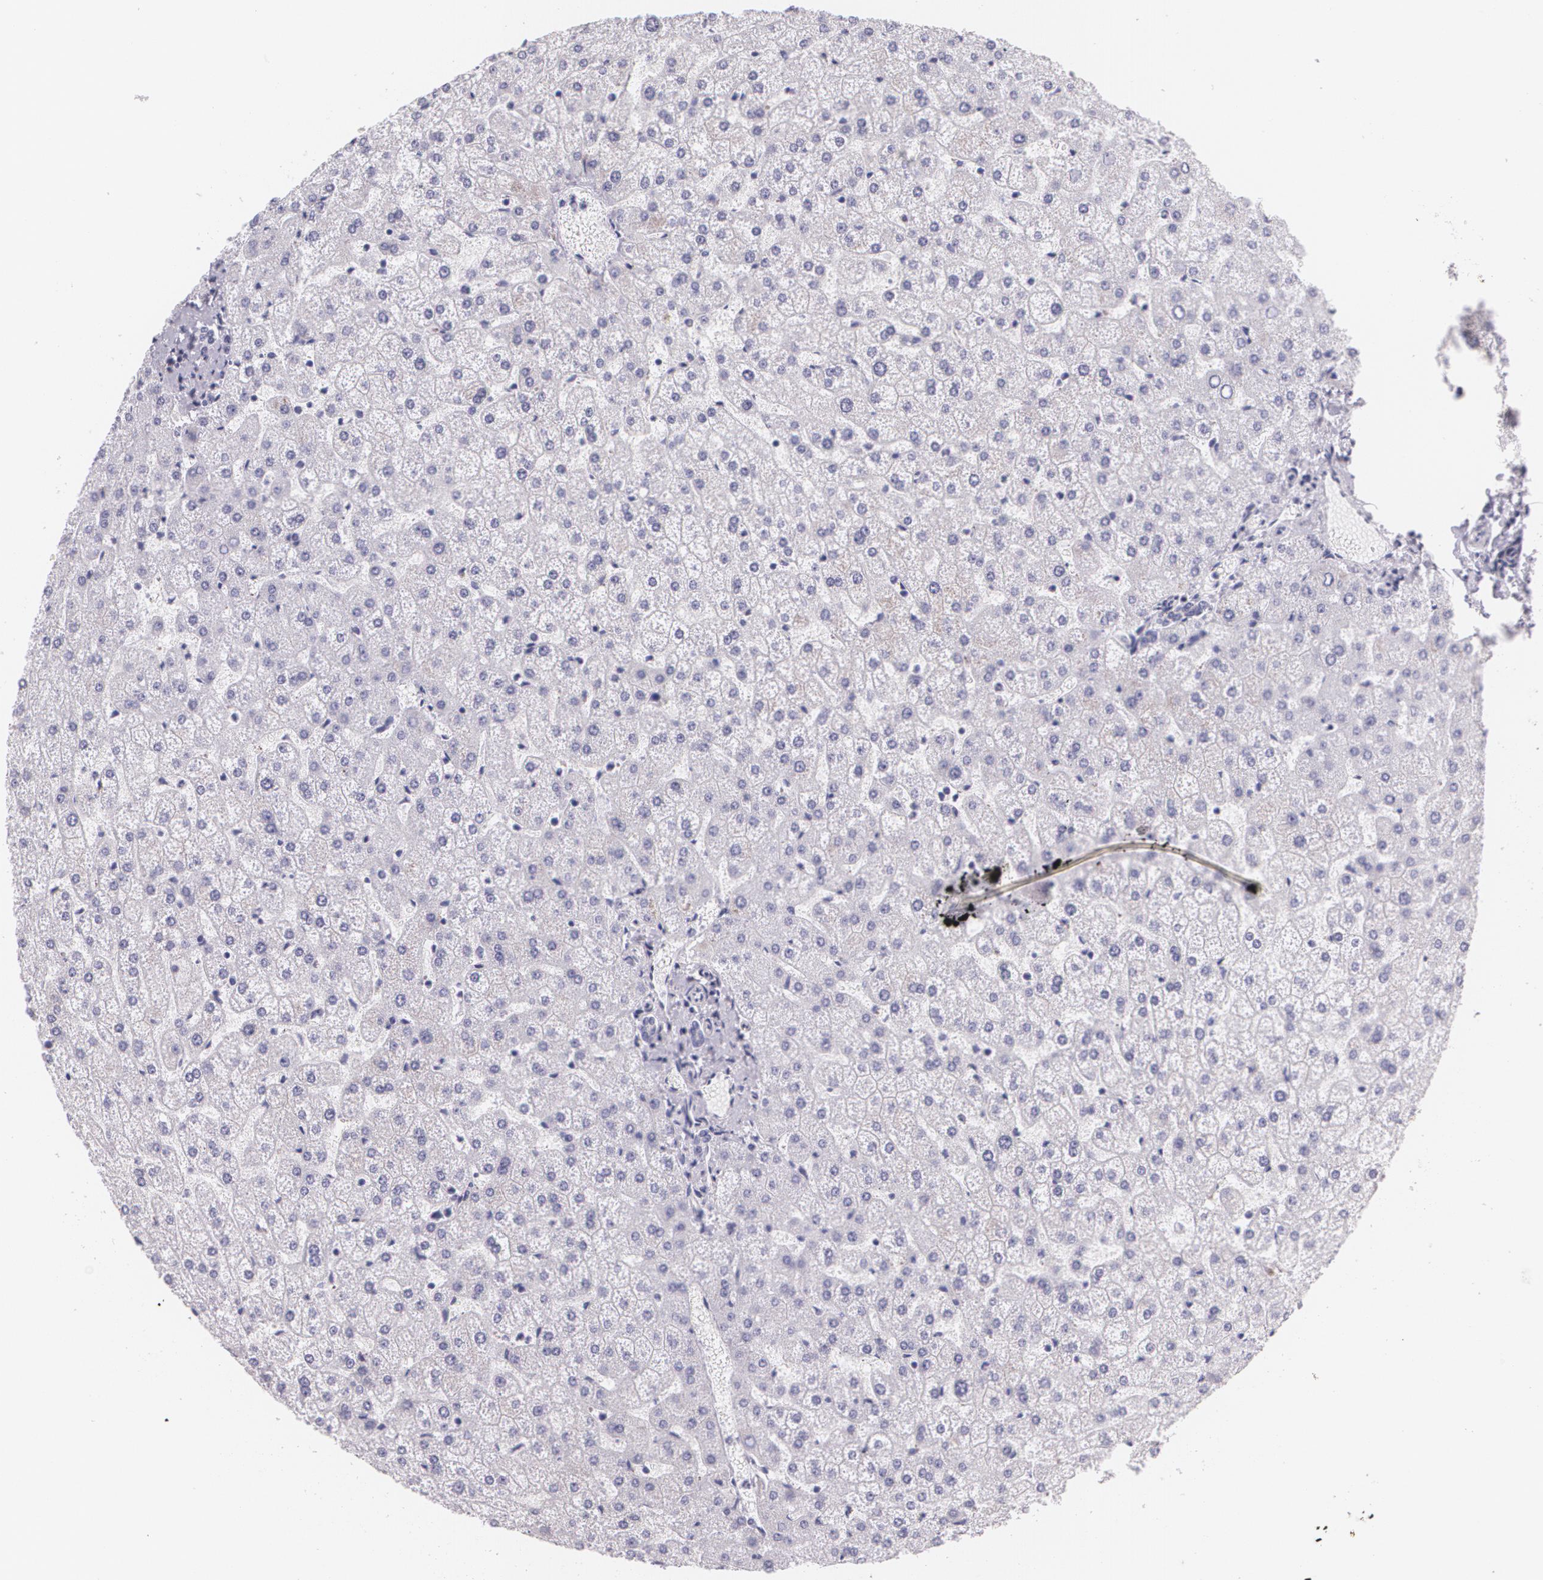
{"staining": {"intensity": "negative", "quantity": "none", "location": "none"}, "tissue": "liver", "cell_type": "Cholangiocytes", "image_type": "normal", "snomed": [{"axis": "morphology", "description": "Normal tissue, NOS"}, {"axis": "topography", "description": "Liver"}], "caption": "Immunohistochemistry (IHC) micrograph of normal liver: human liver stained with DAB (3,3'-diaminobenzidine) reveals no significant protein expression in cholangiocytes.", "gene": "DLG4", "patient": {"sex": "female", "age": 32}}